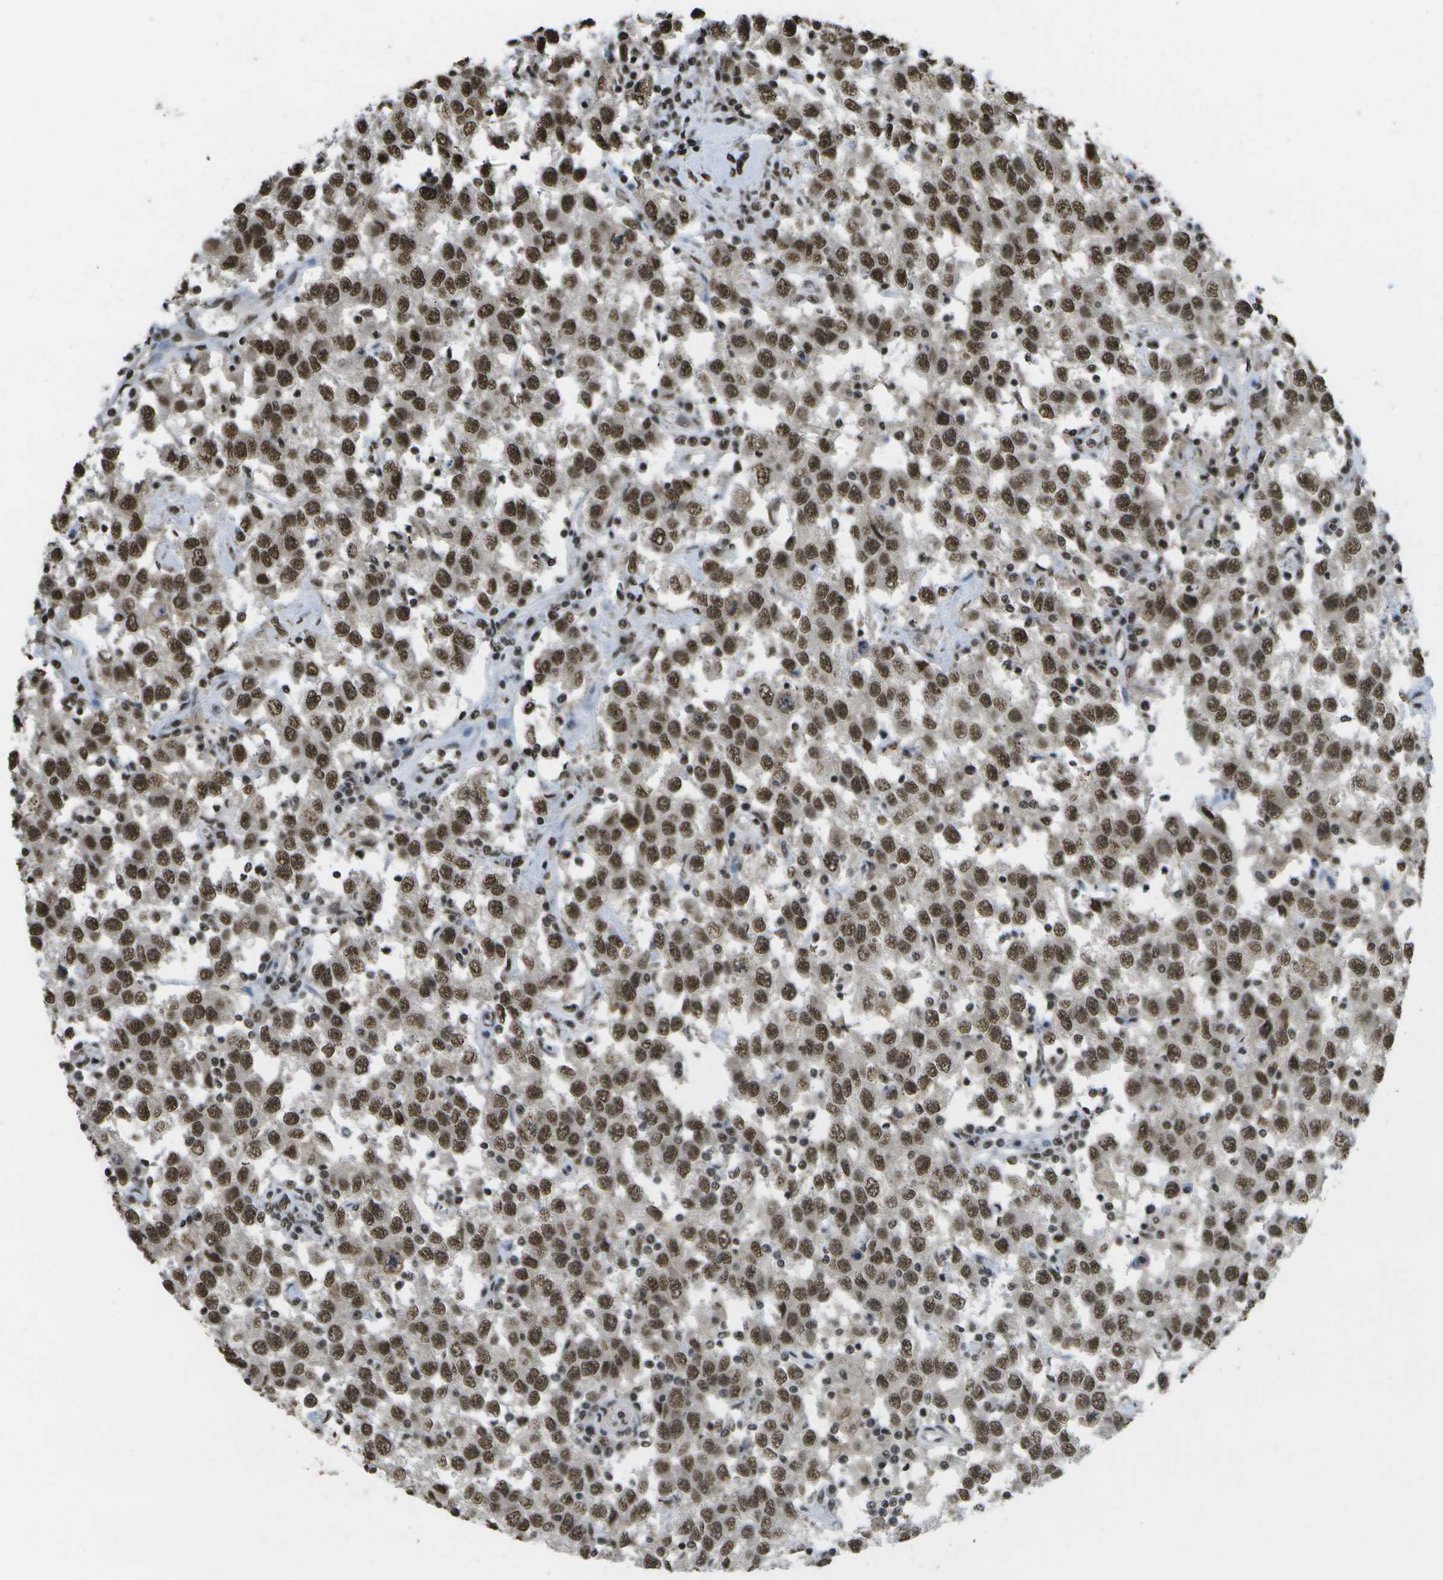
{"staining": {"intensity": "strong", "quantity": ">75%", "location": "nuclear"}, "tissue": "testis cancer", "cell_type": "Tumor cells", "image_type": "cancer", "snomed": [{"axis": "morphology", "description": "Seminoma, NOS"}, {"axis": "topography", "description": "Testis"}], "caption": "Tumor cells show high levels of strong nuclear expression in approximately >75% of cells in human testis cancer.", "gene": "SPEN", "patient": {"sex": "male", "age": 41}}